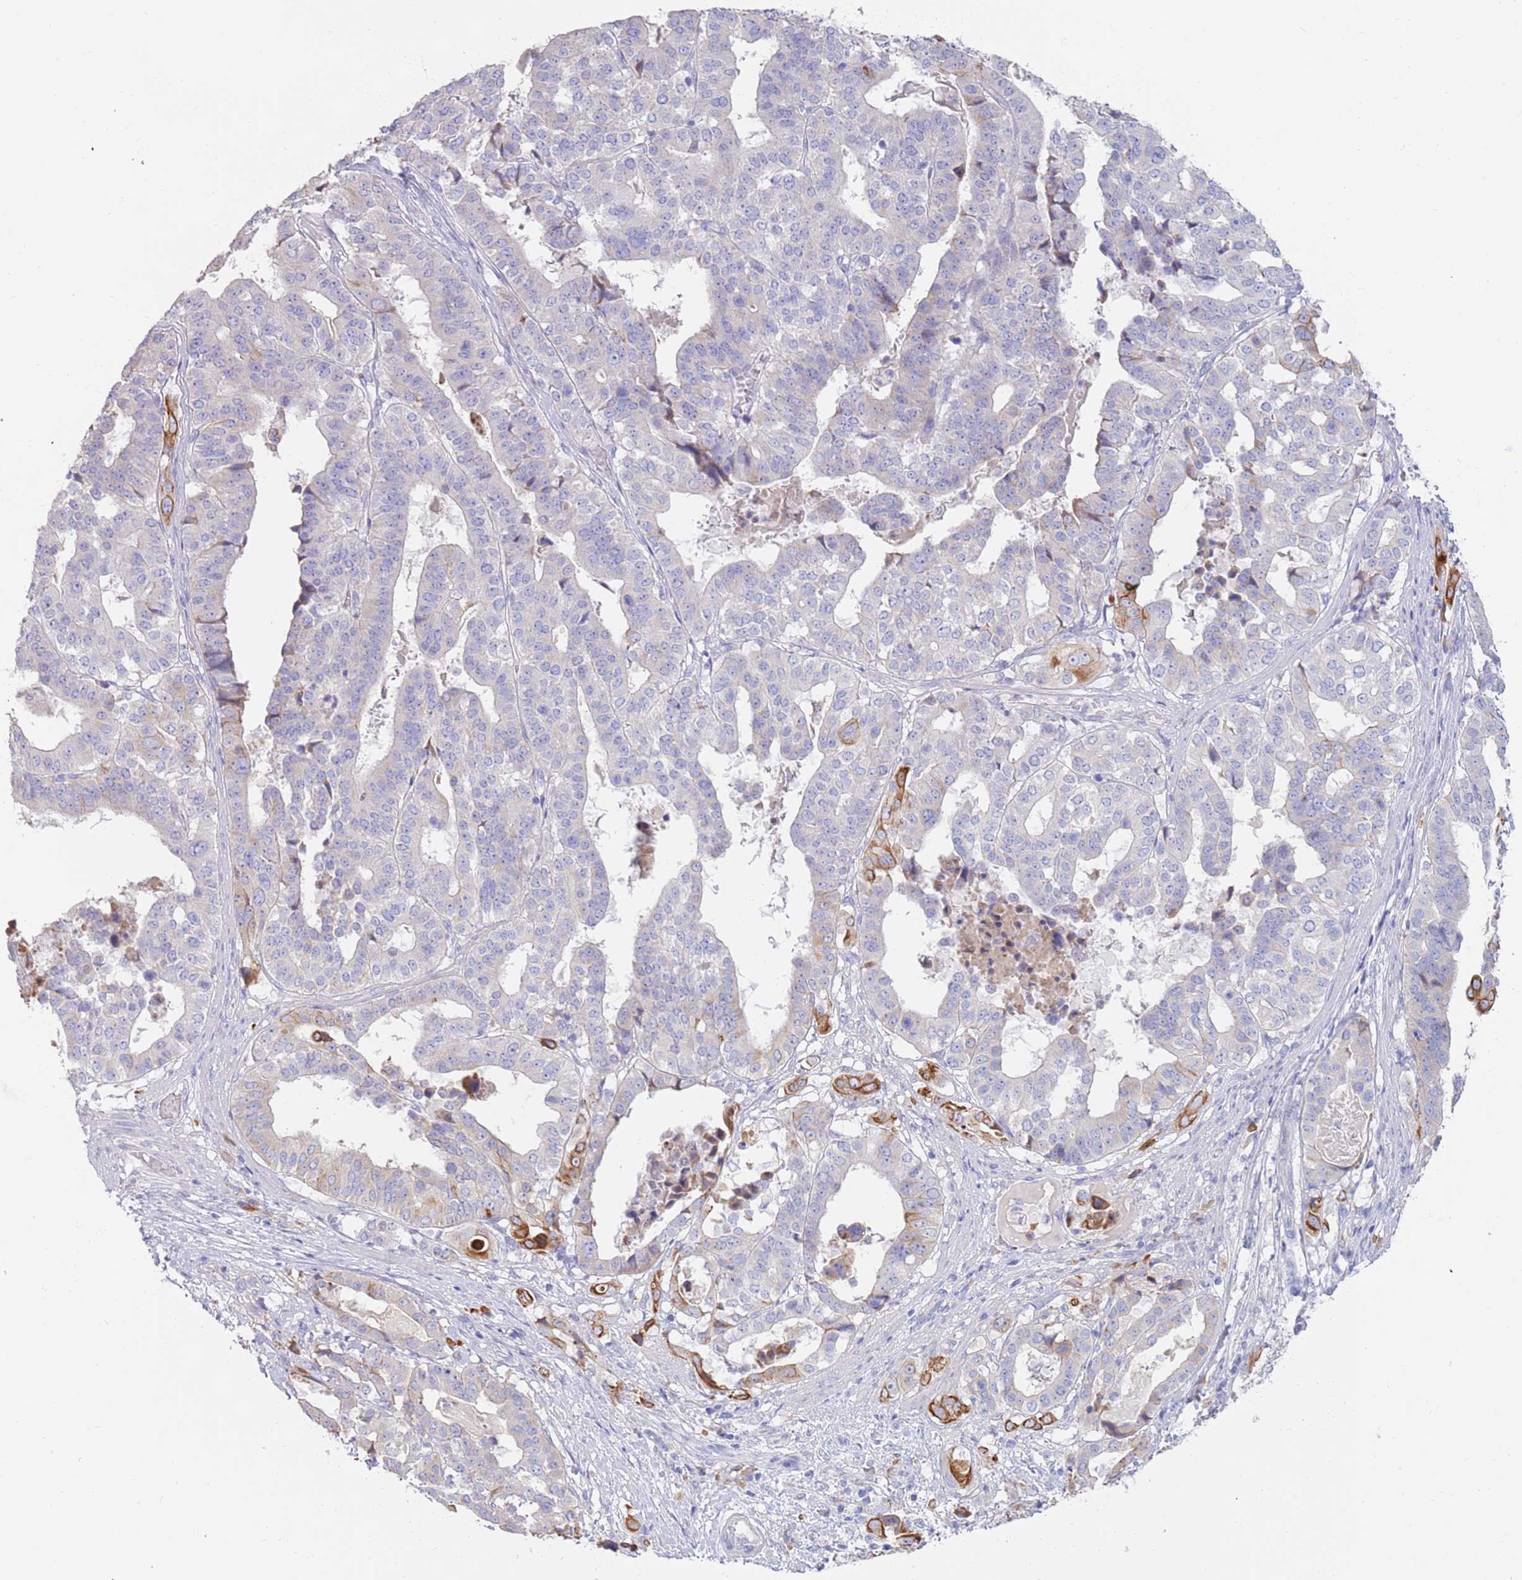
{"staining": {"intensity": "strong", "quantity": "<25%", "location": "cytoplasmic/membranous"}, "tissue": "stomach cancer", "cell_type": "Tumor cells", "image_type": "cancer", "snomed": [{"axis": "morphology", "description": "Adenocarcinoma, NOS"}, {"axis": "topography", "description": "Stomach"}], "caption": "A brown stain highlights strong cytoplasmic/membranous positivity of a protein in human stomach cancer (adenocarcinoma) tumor cells. The staining was performed using DAB to visualize the protein expression in brown, while the nuclei were stained in blue with hematoxylin (Magnification: 20x).", "gene": "CCDC149", "patient": {"sex": "male", "age": 48}}